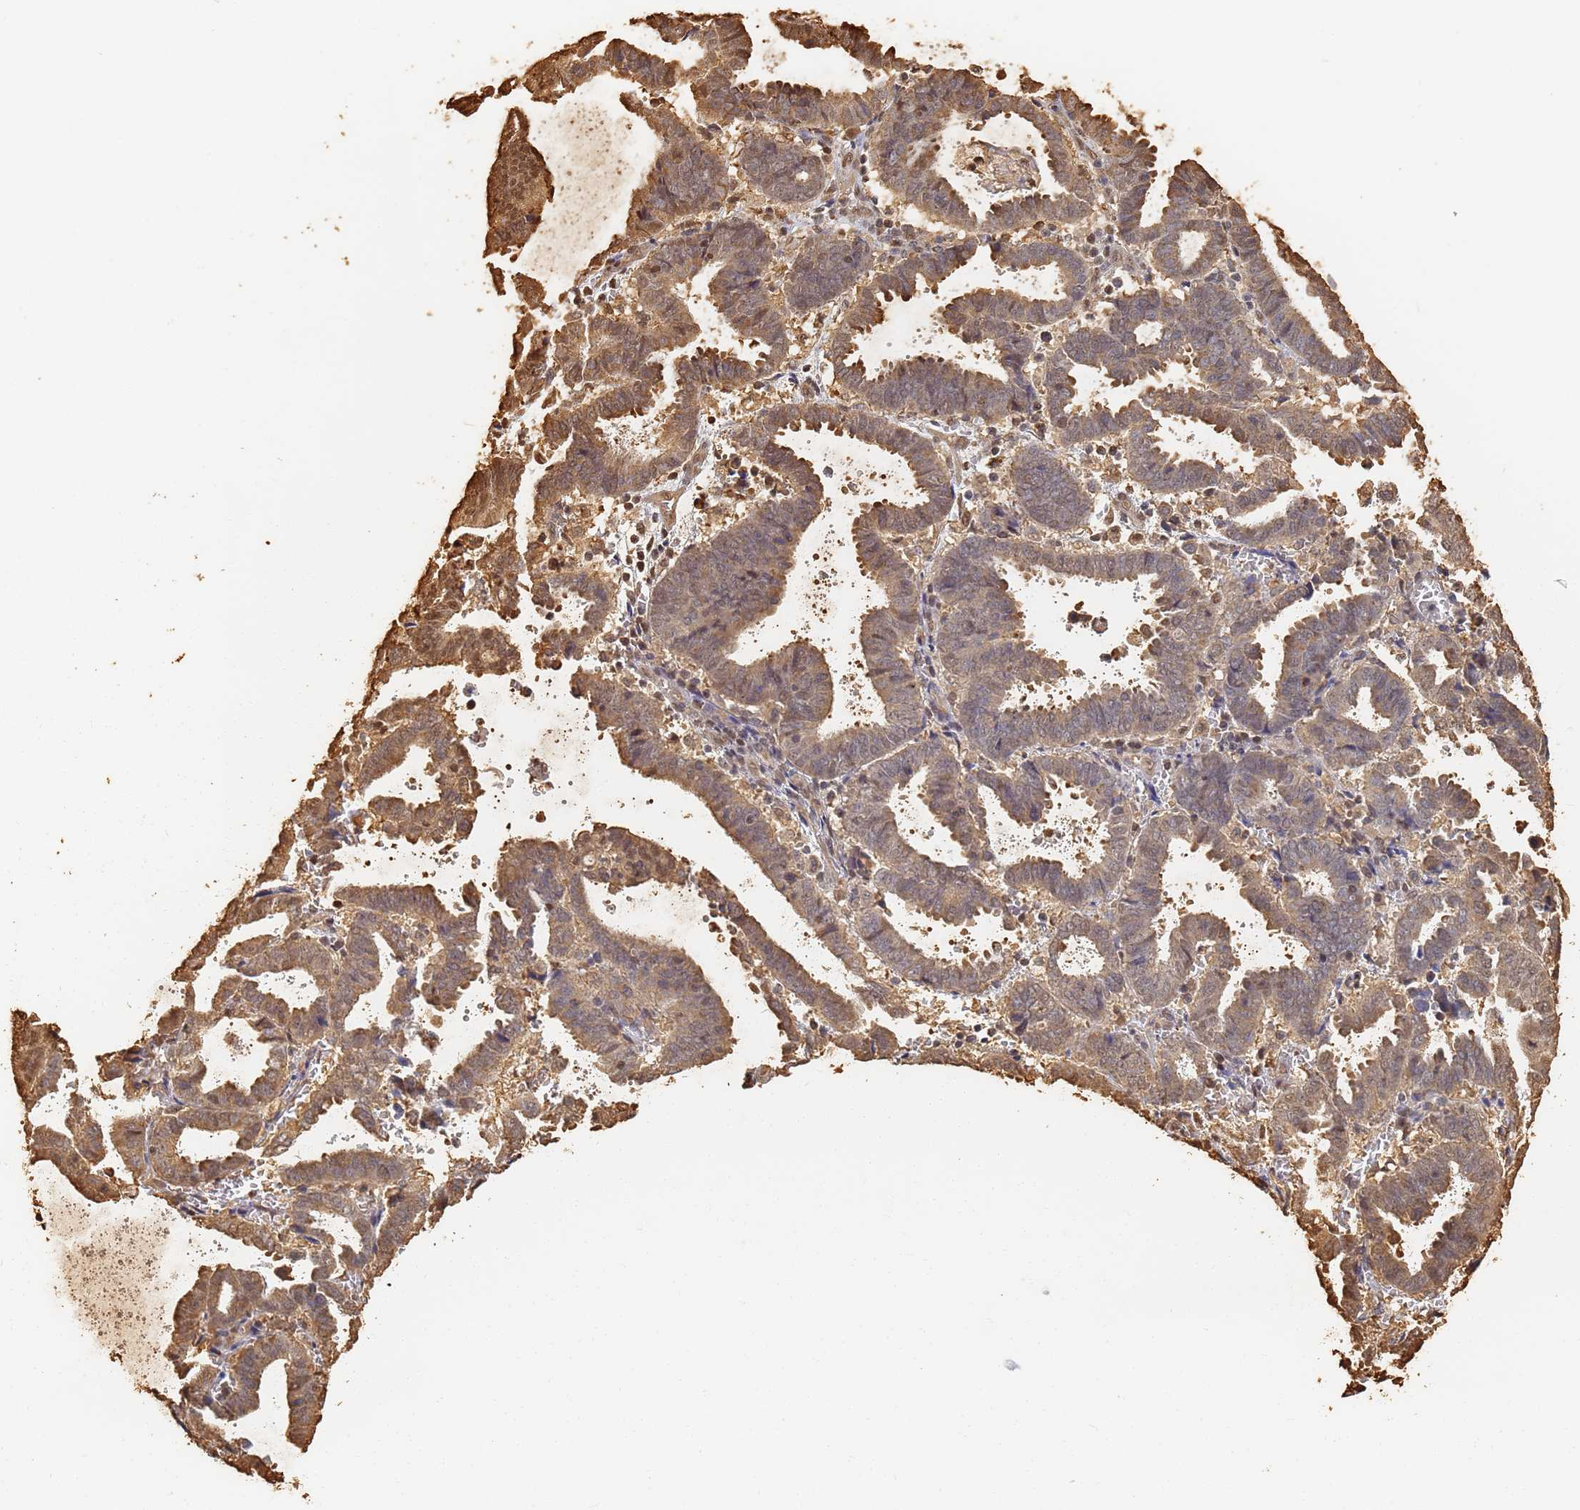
{"staining": {"intensity": "moderate", "quantity": ">75%", "location": "cytoplasmic/membranous,nuclear"}, "tissue": "endometrial cancer", "cell_type": "Tumor cells", "image_type": "cancer", "snomed": [{"axis": "morphology", "description": "Adenocarcinoma, NOS"}, {"axis": "topography", "description": "Uterus"}], "caption": "High-power microscopy captured an immunohistochemistry photomicrograph of endometrial cancer, revealing moderate cytoplasmic/membranous and nuclear positivity in approximately >75% of tumor cells. The staining was performed using DAB (3,3'-diaminobenzidine) to visualize the protein expression in brown, while the nuclei were stained in blue with hematoxylin (Magnification: 20x).", "gene": "JAK2", "patient": {"sex": "female", "age": 83}}